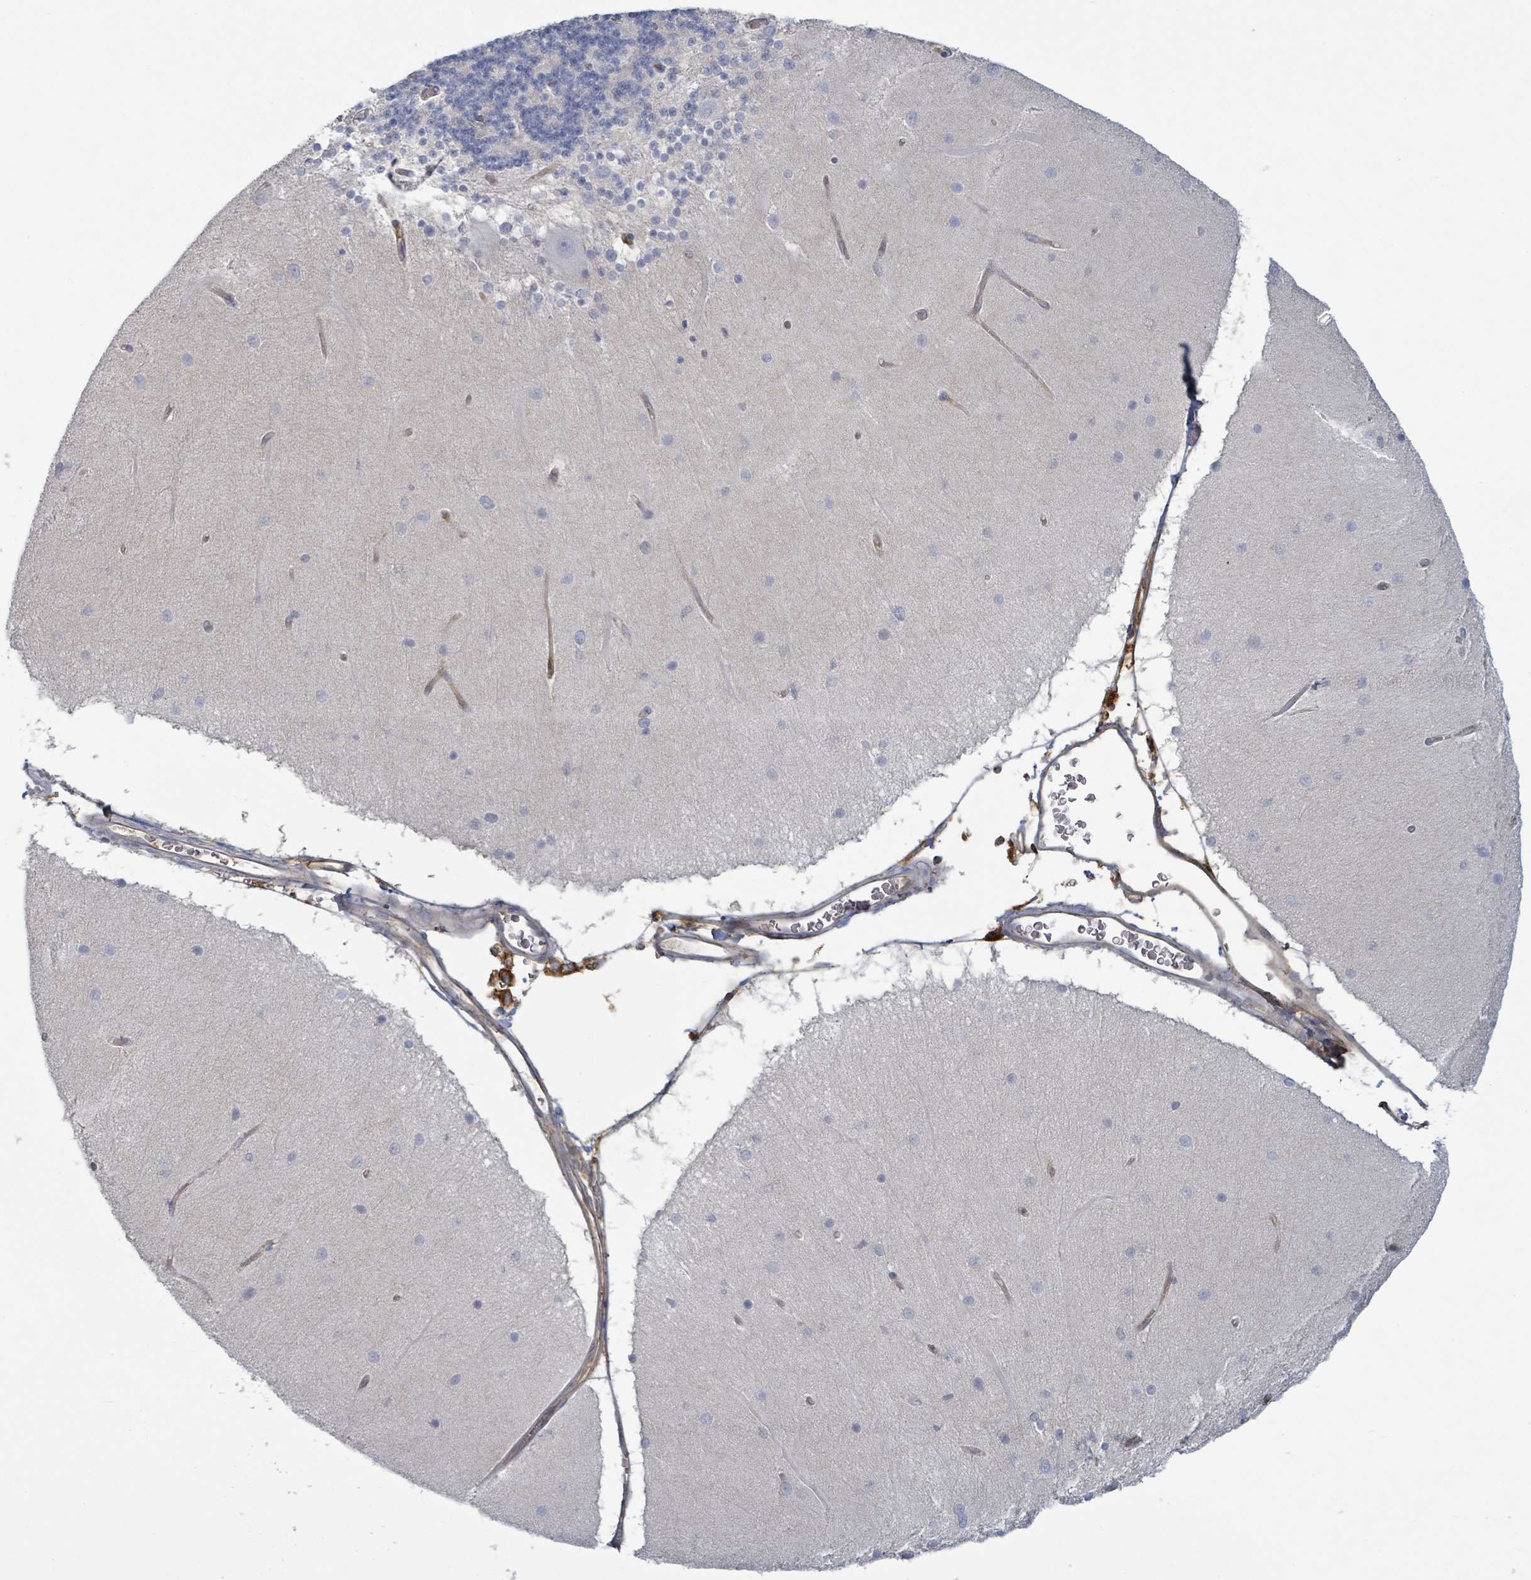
{"staining": {"intensity": "negative", "quantity": "none", "location": "none"}, "tissue": "cerebellum", "cell_type": "Cells in granular layer", "image_type": "normal", "snomed": [{"axis": "morphology", "description": "Normal tissue, NOS"}, {"axis": "topography", "description": "Cerebellum"}], "caption": "The histopathology image exhibits no staining of cells in granular layer in normal cerebellum. The staining was performed using DAB to visualize the protein expression in brown, while the nuclei were stained in blue with hematoxylin (Magnification: 20x).", "gene": "TNFRSF14", "patient": {"sex": "female", "age": 54}}